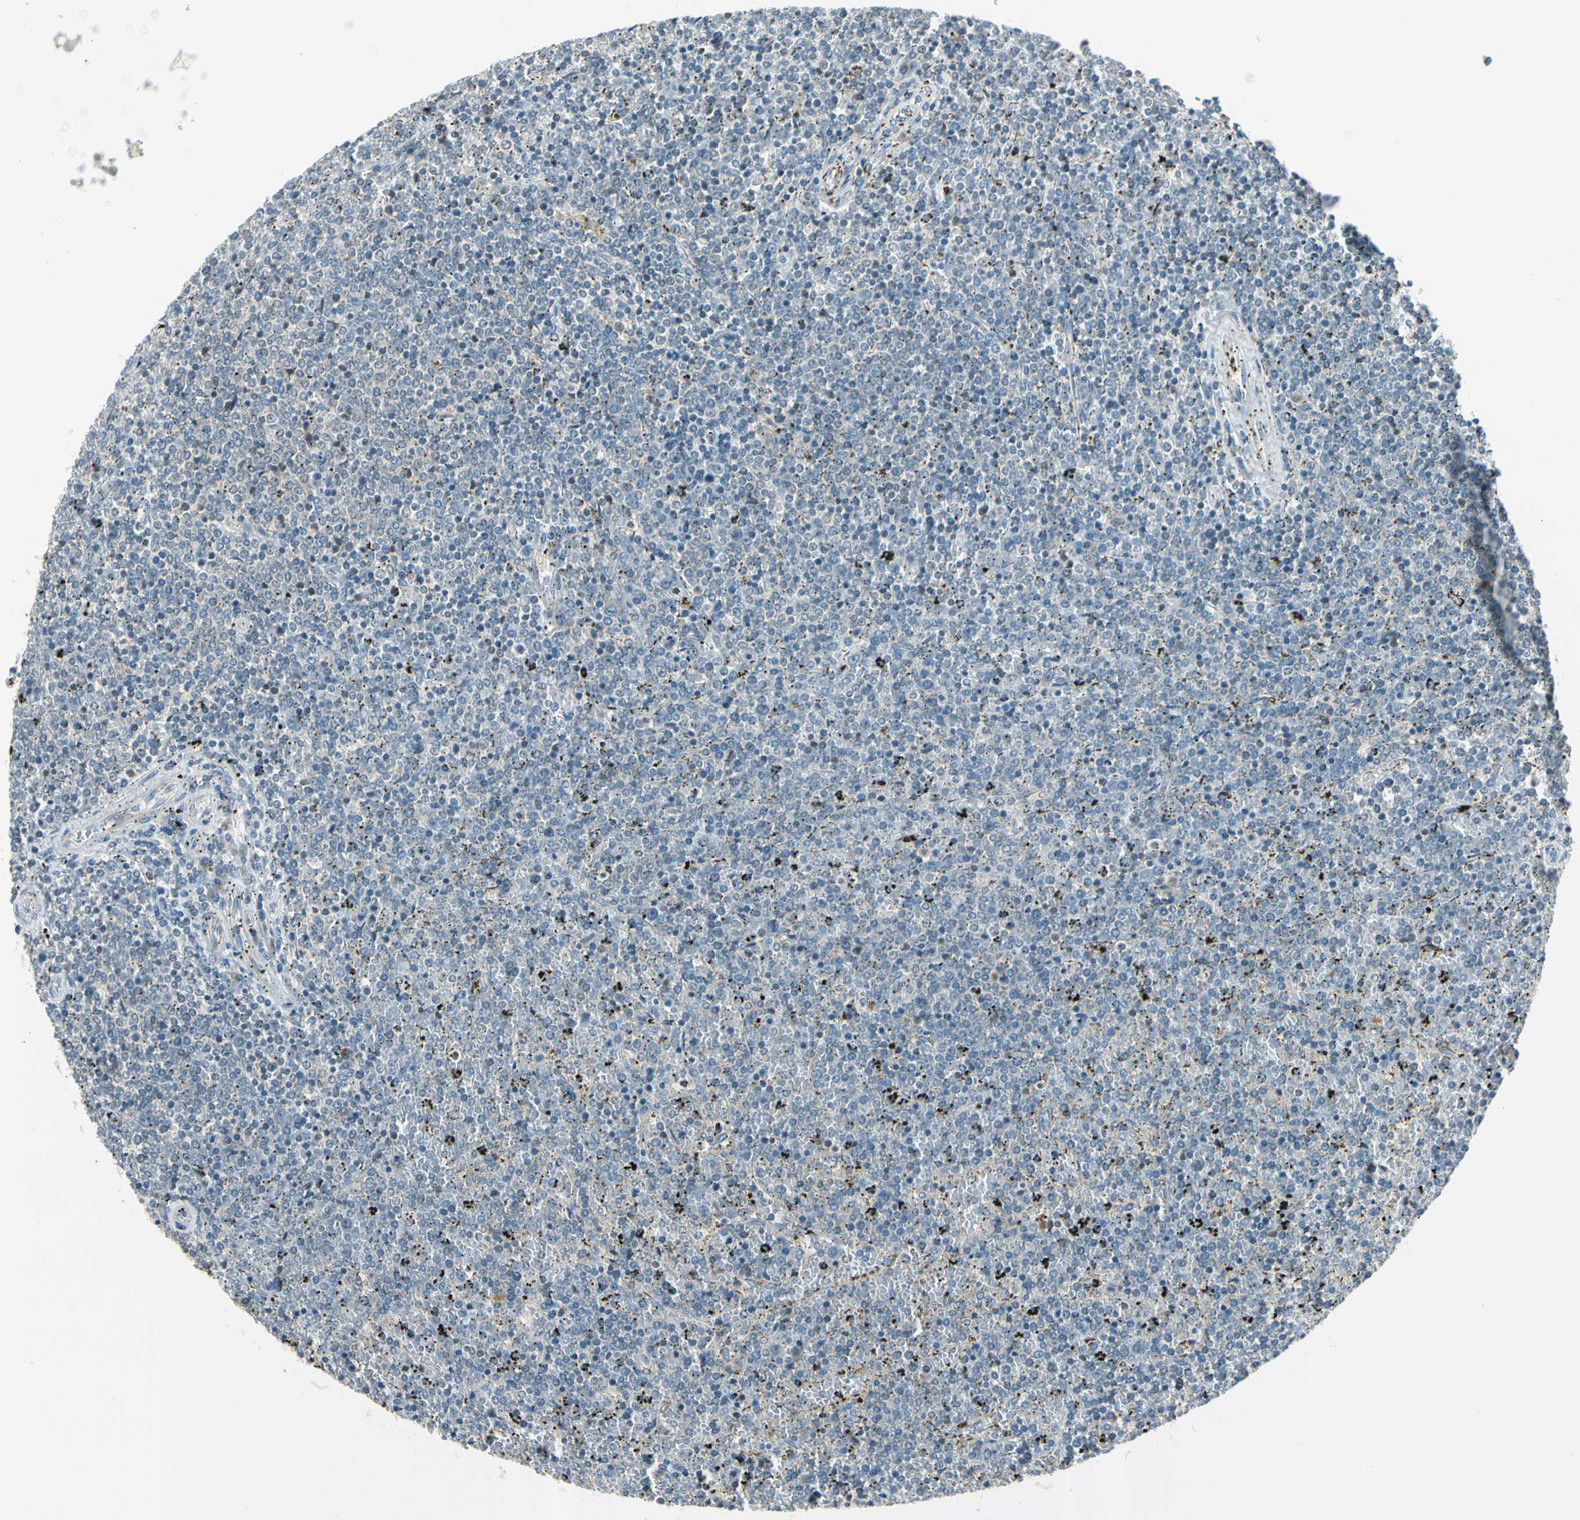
{"staining": {"intensity": "negative", "quantity": "none", "location": "none"}, "tissue": "lymphoma", "cell_type": "Tumor cells", "image_type": "cancer", "snomed": [{"axis": "morphology", "description": "Malignant lymphoma, non-Hodgkin's type, Low grade"}, {"axis": "topography", "description": "Spleen"}], "caption": "Tumor cells are negative for brown protein staining in lymphoma.", "gene": "BNIP1", "patient": {"sex": "female", "age": 77}}